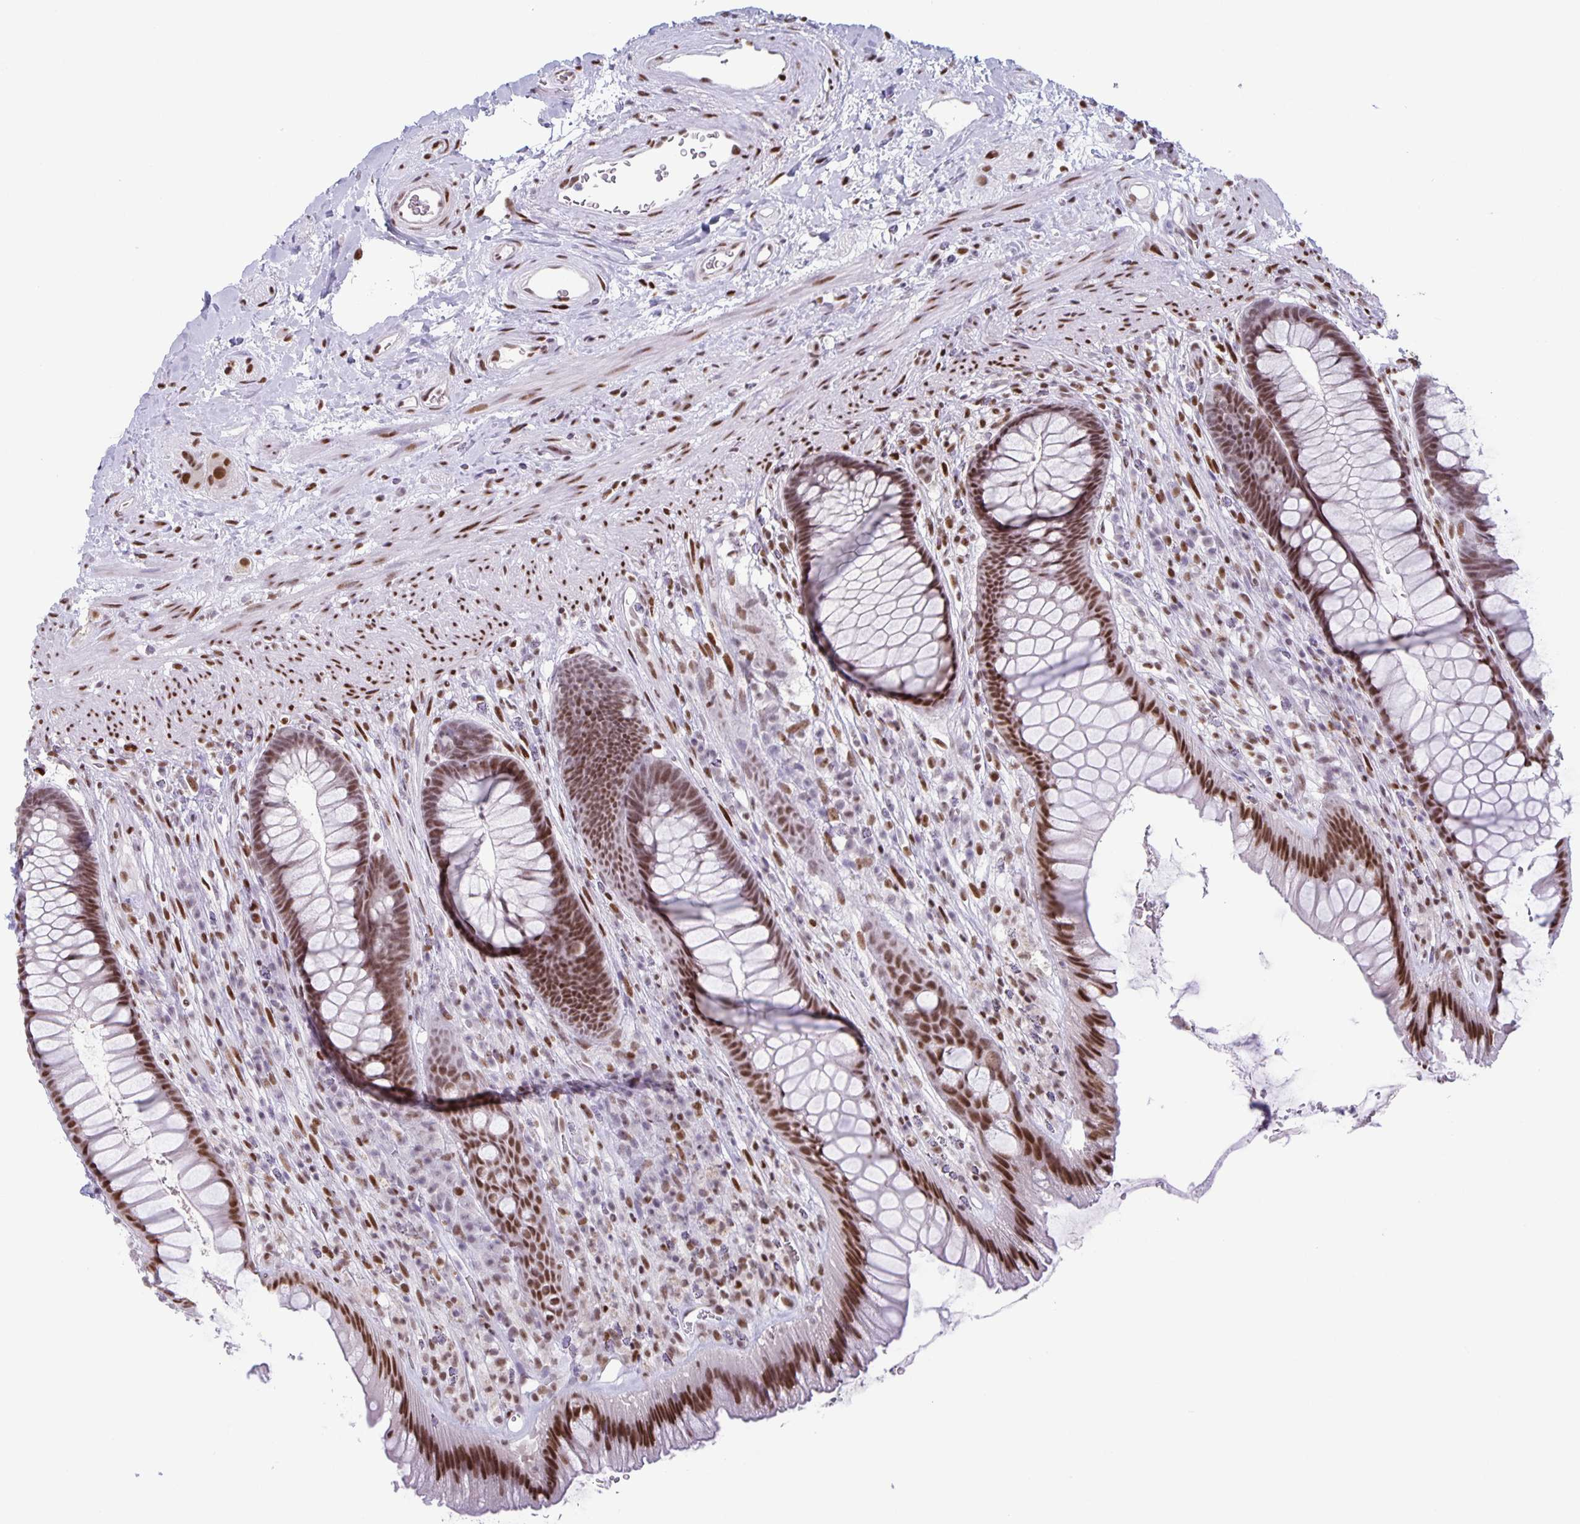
{"staining": {"intensity": "moderate", "quantity": ">75%", "location": "nuclear"}, "tissue": "rectum", "cell_type": "Glandular cells", "image_type": "normal", "snomed": [{"axis": "morphology", "description": "Normal tissue, NOS"}, {"axis": "topography", "description": "Rectum"}], "caption": "DAB immunohistochemical staining of unremarkable human rectum demonstrates moderate nuclear protein positivity in approximately >75% of glandular cells. (IHC, brightfield microscopy, high magnification).", "gene": "JUND", "patient": {"sex": "male", "age": 53}}